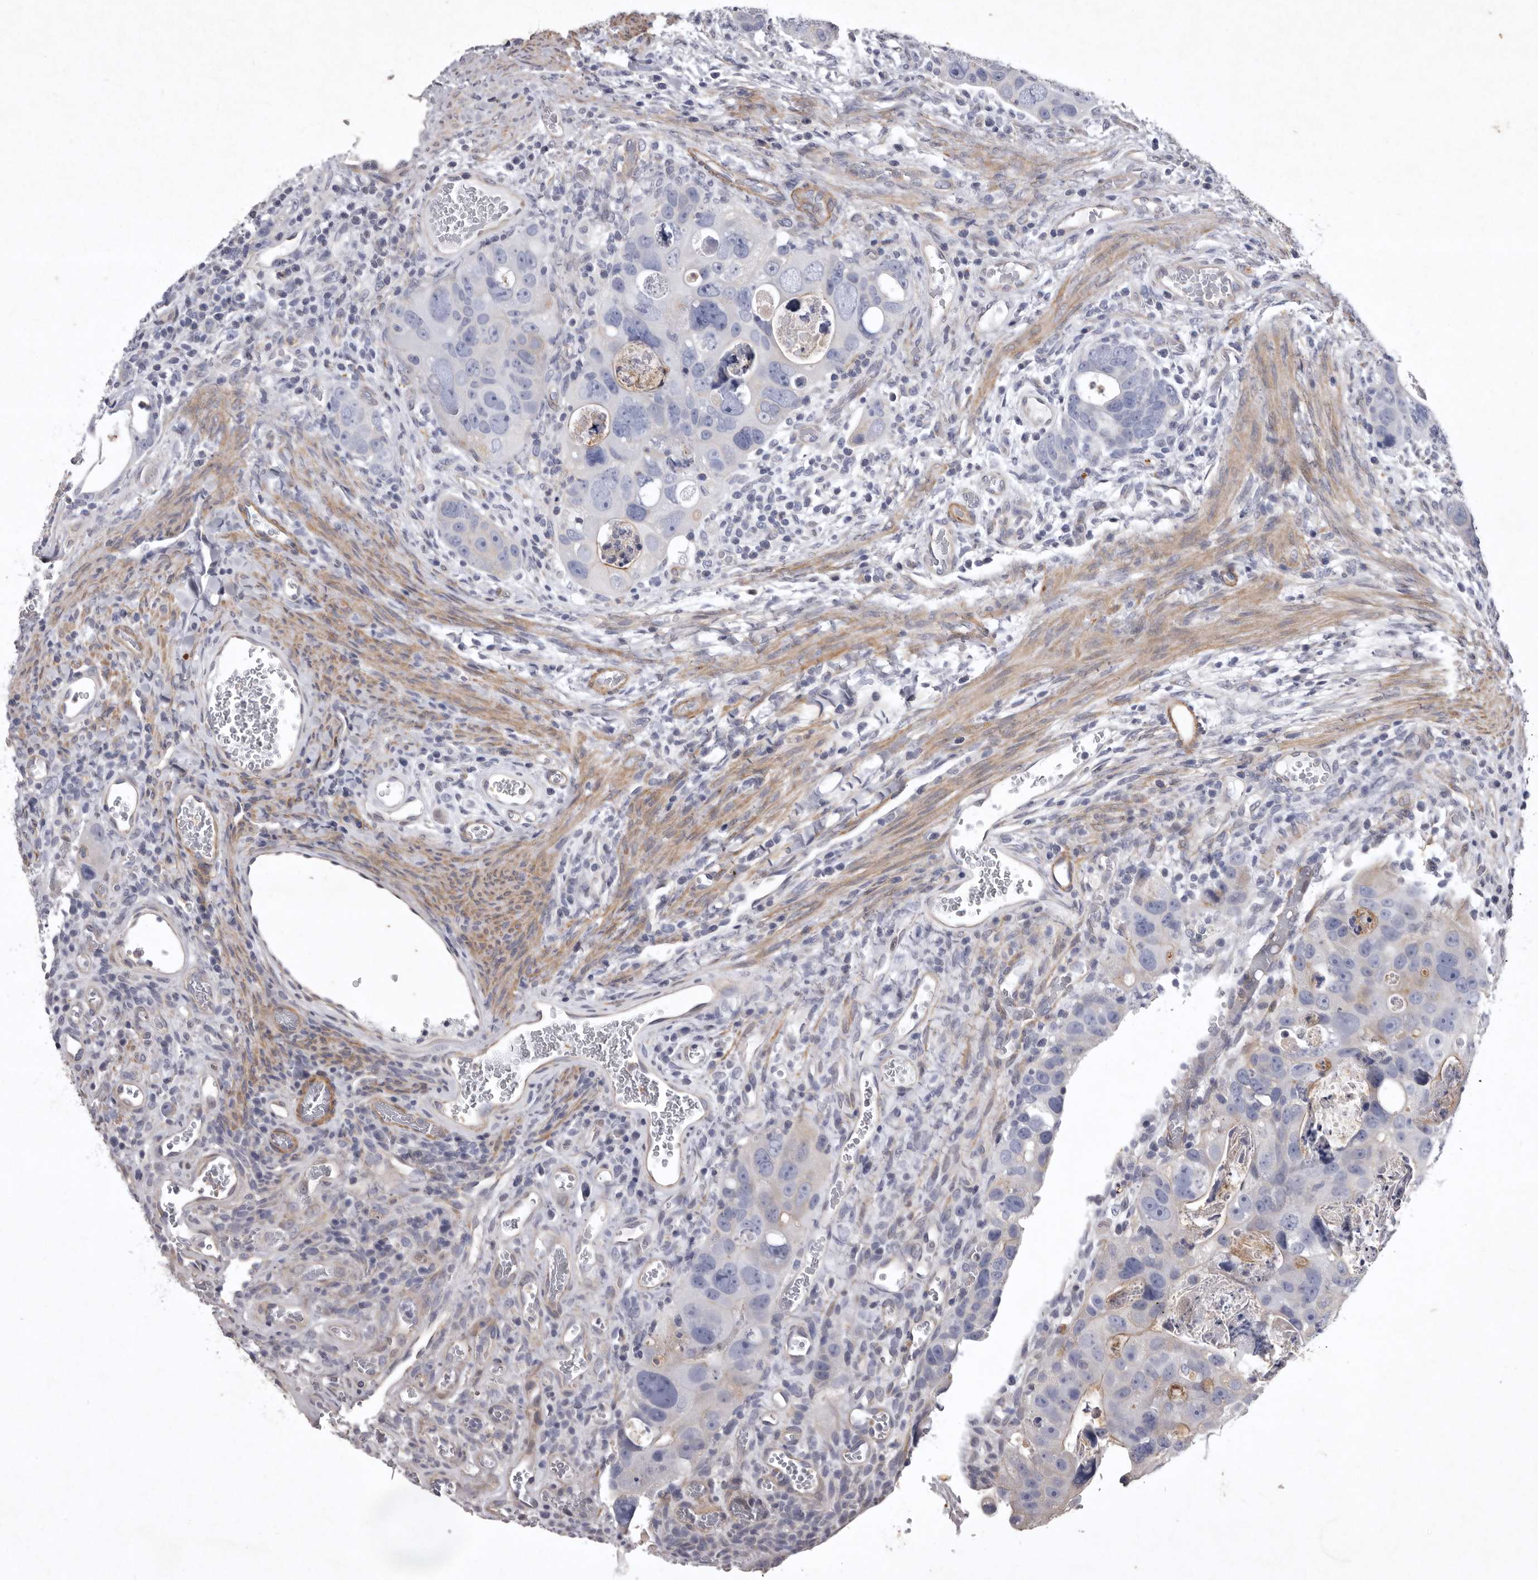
{"staining": {"intensity": "negative", "quantity": "none", "location": "none"}, "tissue": "colorectal cancer", "cell_type": "Tumor cells", "image_type": "cancer", "snomed": [{"axis": "morphology", "description": "Adenocarcinoma, NOS"}, {"axis": "topography", "description": "Rectum"}], "caption": "Immunohistochemistry (IHC) of human adenocarcinoma (colorectal) shows no expression in tumor cells. (IHC, brightfield microscopy, high magnification).", "gene": "NKAIN4", "patient": {"sex": "male", "age": 59}}